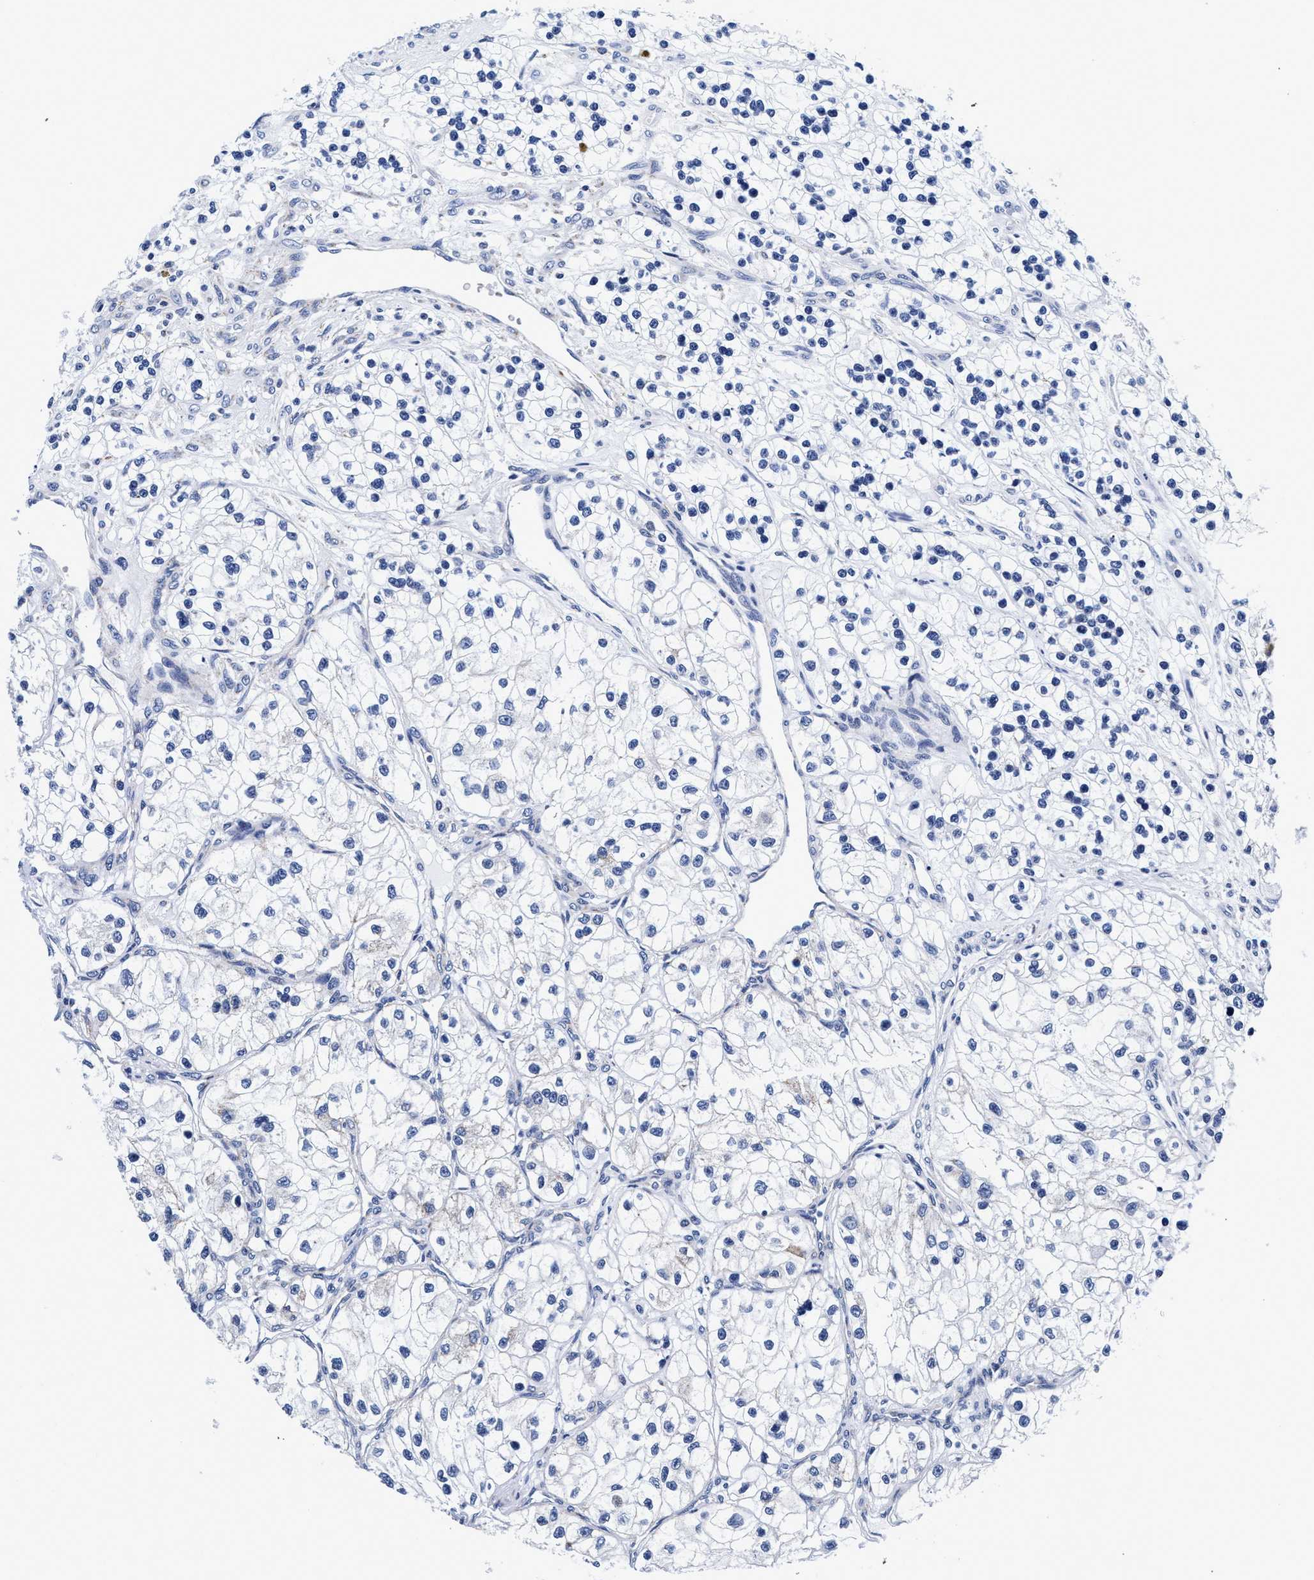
{"staining": {"intensity": "negative", "quantity": "none", "location": "none"}, "tissue": "renal cancer", "cell_type": "Tumor cells", "image_type": "cancer", "snomed": [{"axis": "morphology", "description": "Adenocarcinoma, NOS"}, {"axis": "topography", "description": "Kidney"}], "caption": "Tumor cells are negative for brown protein staining in renal cancer (adenocarcinoma). (Stains: DAB (3,3'-diaminobenzidine) immunohistochemistry with hematoxylin counter stain, Microscopy: brightfield microscopy at high magnification).", "gene": "RAB3B", "patient": {"sex": "female", "age": 57}}